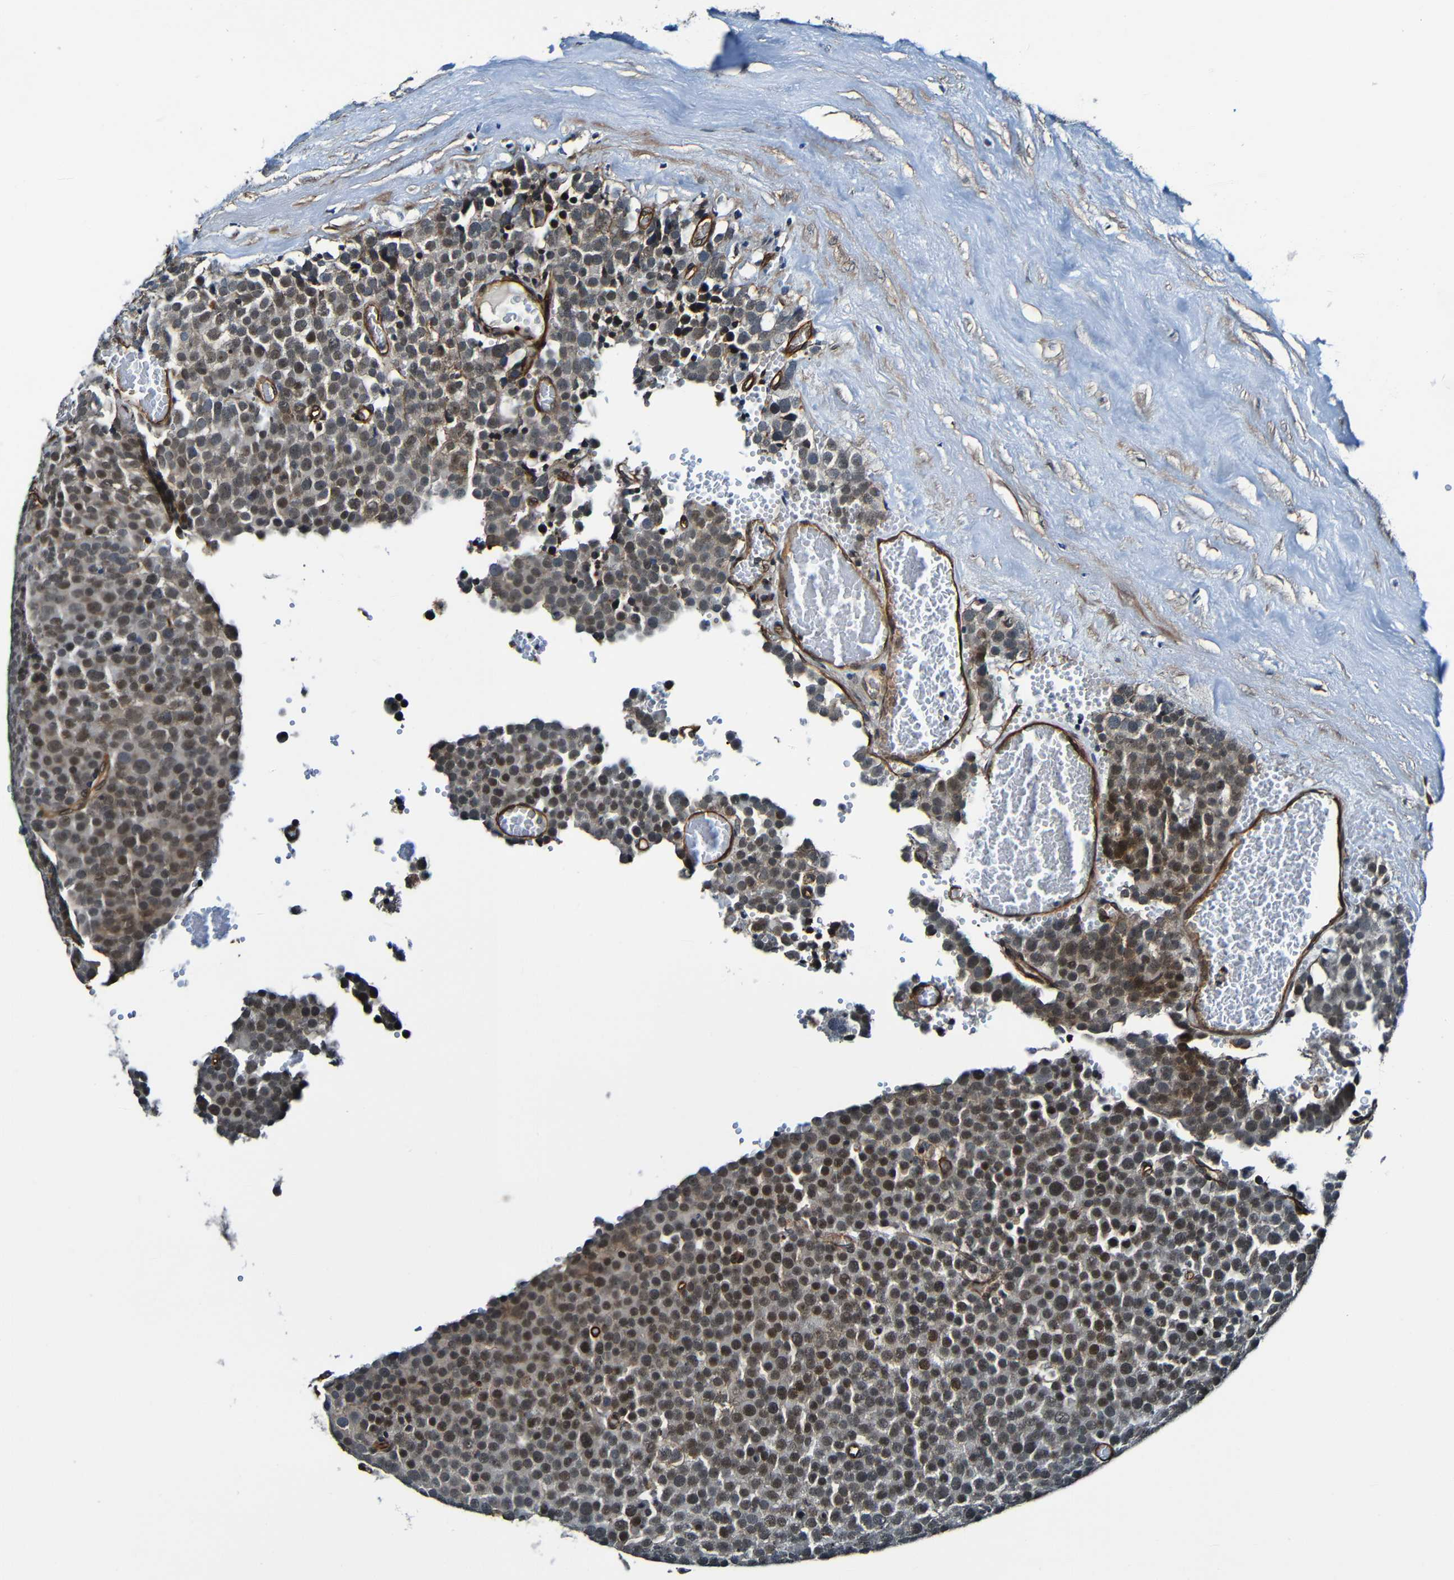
{"staining": {"intensity": "weak", "quantity": "25%-75%", "location": "cytoplasmic/membranous,nuclear"}, "tissue": "testis cancer", "cell_type": "Tumor cells", "image_type": "cancer", "snomed": [{"axis": "morphology", "description": "Normal tissue, NOS"}, {"axis": "morphology", "description": "Seminoma, NOS"}, {"axis": "topography", "description": "Testis"}], "caption": "This histopathology image reveals immunohistochemistry (IHC) staining of testis cancer, with low weak cytoplasmic/membranous and nuclear positivity in about 25%-75% of tumor cells.", "gene": "LGR5", "patient": {"sex": "male", "age": 71}}